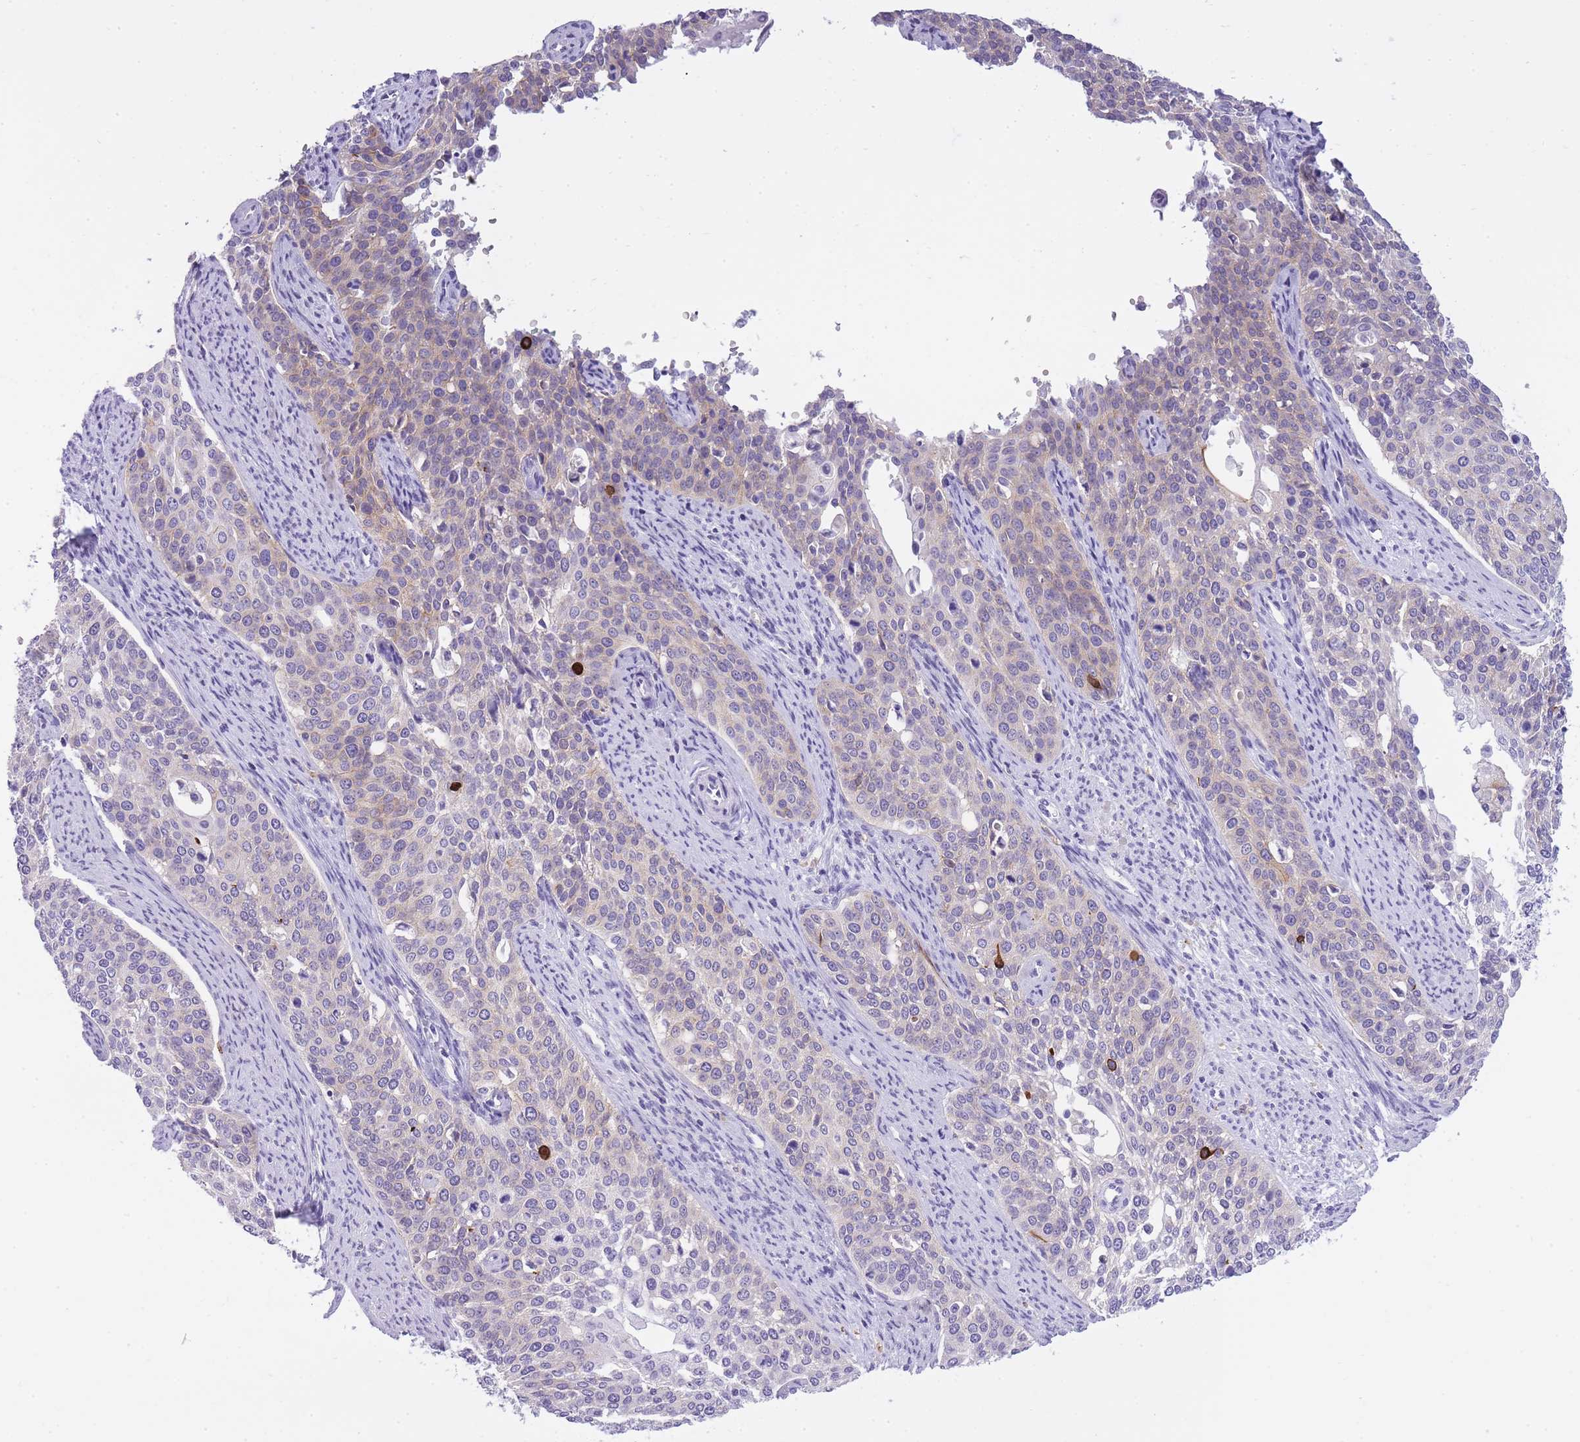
{"staining": {"intensity": "strong", "quantity": "<25%", "location": "cytoplasmic/membranous"}, "tissue": "cervical cancer", "cell_type": "Tumor cells", "image_type": "cancer", "snomed": [{"axis": "morphology", "description": "Squamous cell carcinoma, NOS"}, {"axis": "topography", "description": "Cervix"}], "caption": "DAB (3,3'-diaminobenzidine) immunohistochemical staining of cervical squamous cell carcinoma displays strong cytoplasmic/membranous protein staining in approximately <25% of tumor cells. (DAB = brown stain, brightfield microscopy at high magnification).", "gene": "RADX", "patient": {"sex": "female", "age": 44}}